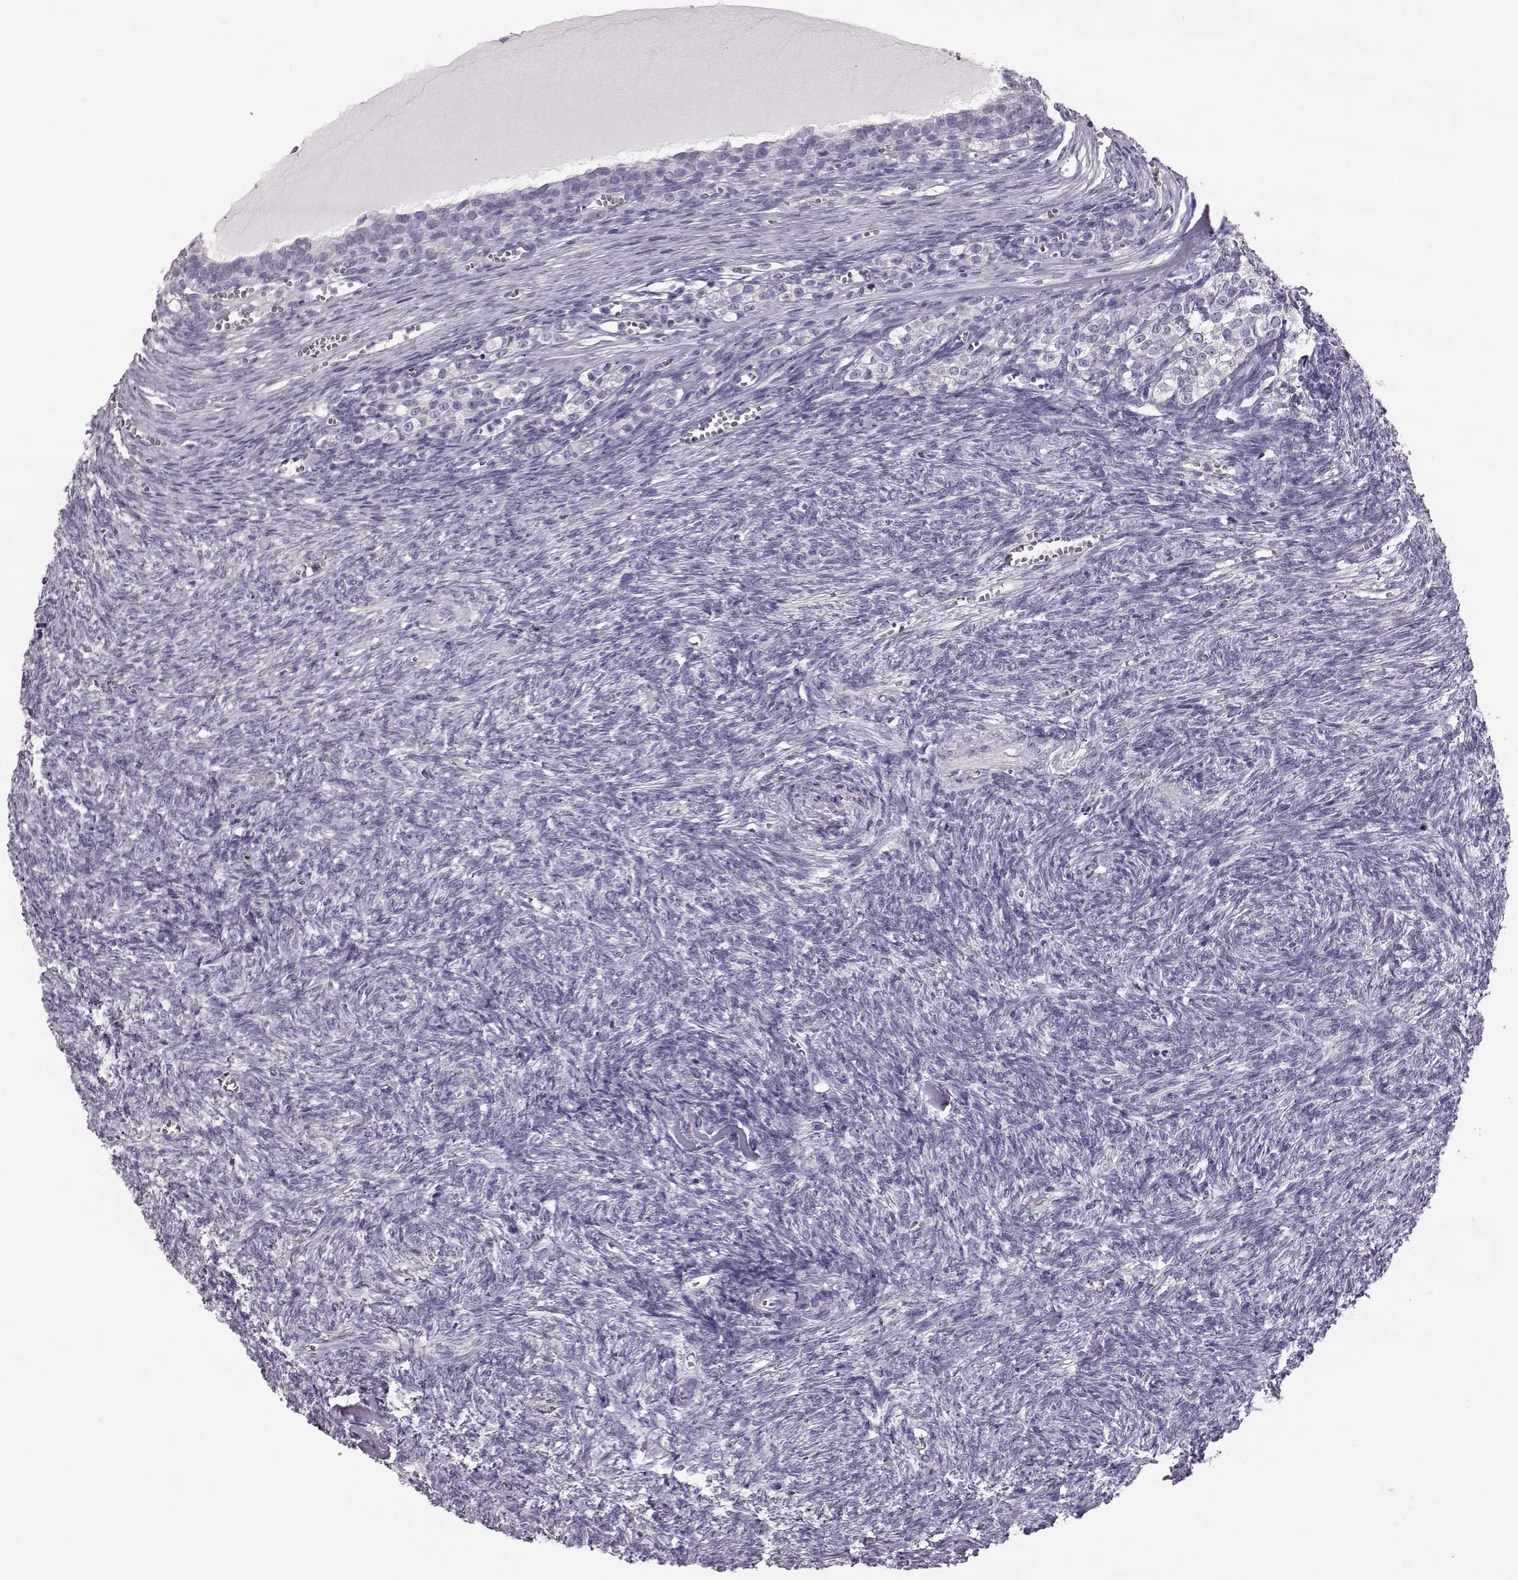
{"staining": {"intensity": "negative", "quantity": "none", "location": "none"}, "tissue": "ovary", "cell_type": "Follicle cells", "image_type": "normal", "snomed": [{"axis": "morphology", "description": "Normal tissue, NOS"}, {"axis": "topography", "description": "Ovary"}], "caption": "Immunohistochemistry histopathology image of unremarkable ovary: ovary stained with DAB displays no significant protein staining in follicle cells.", "gene": "NPTXR", "patient": {"sex": "female", "age": 43}}